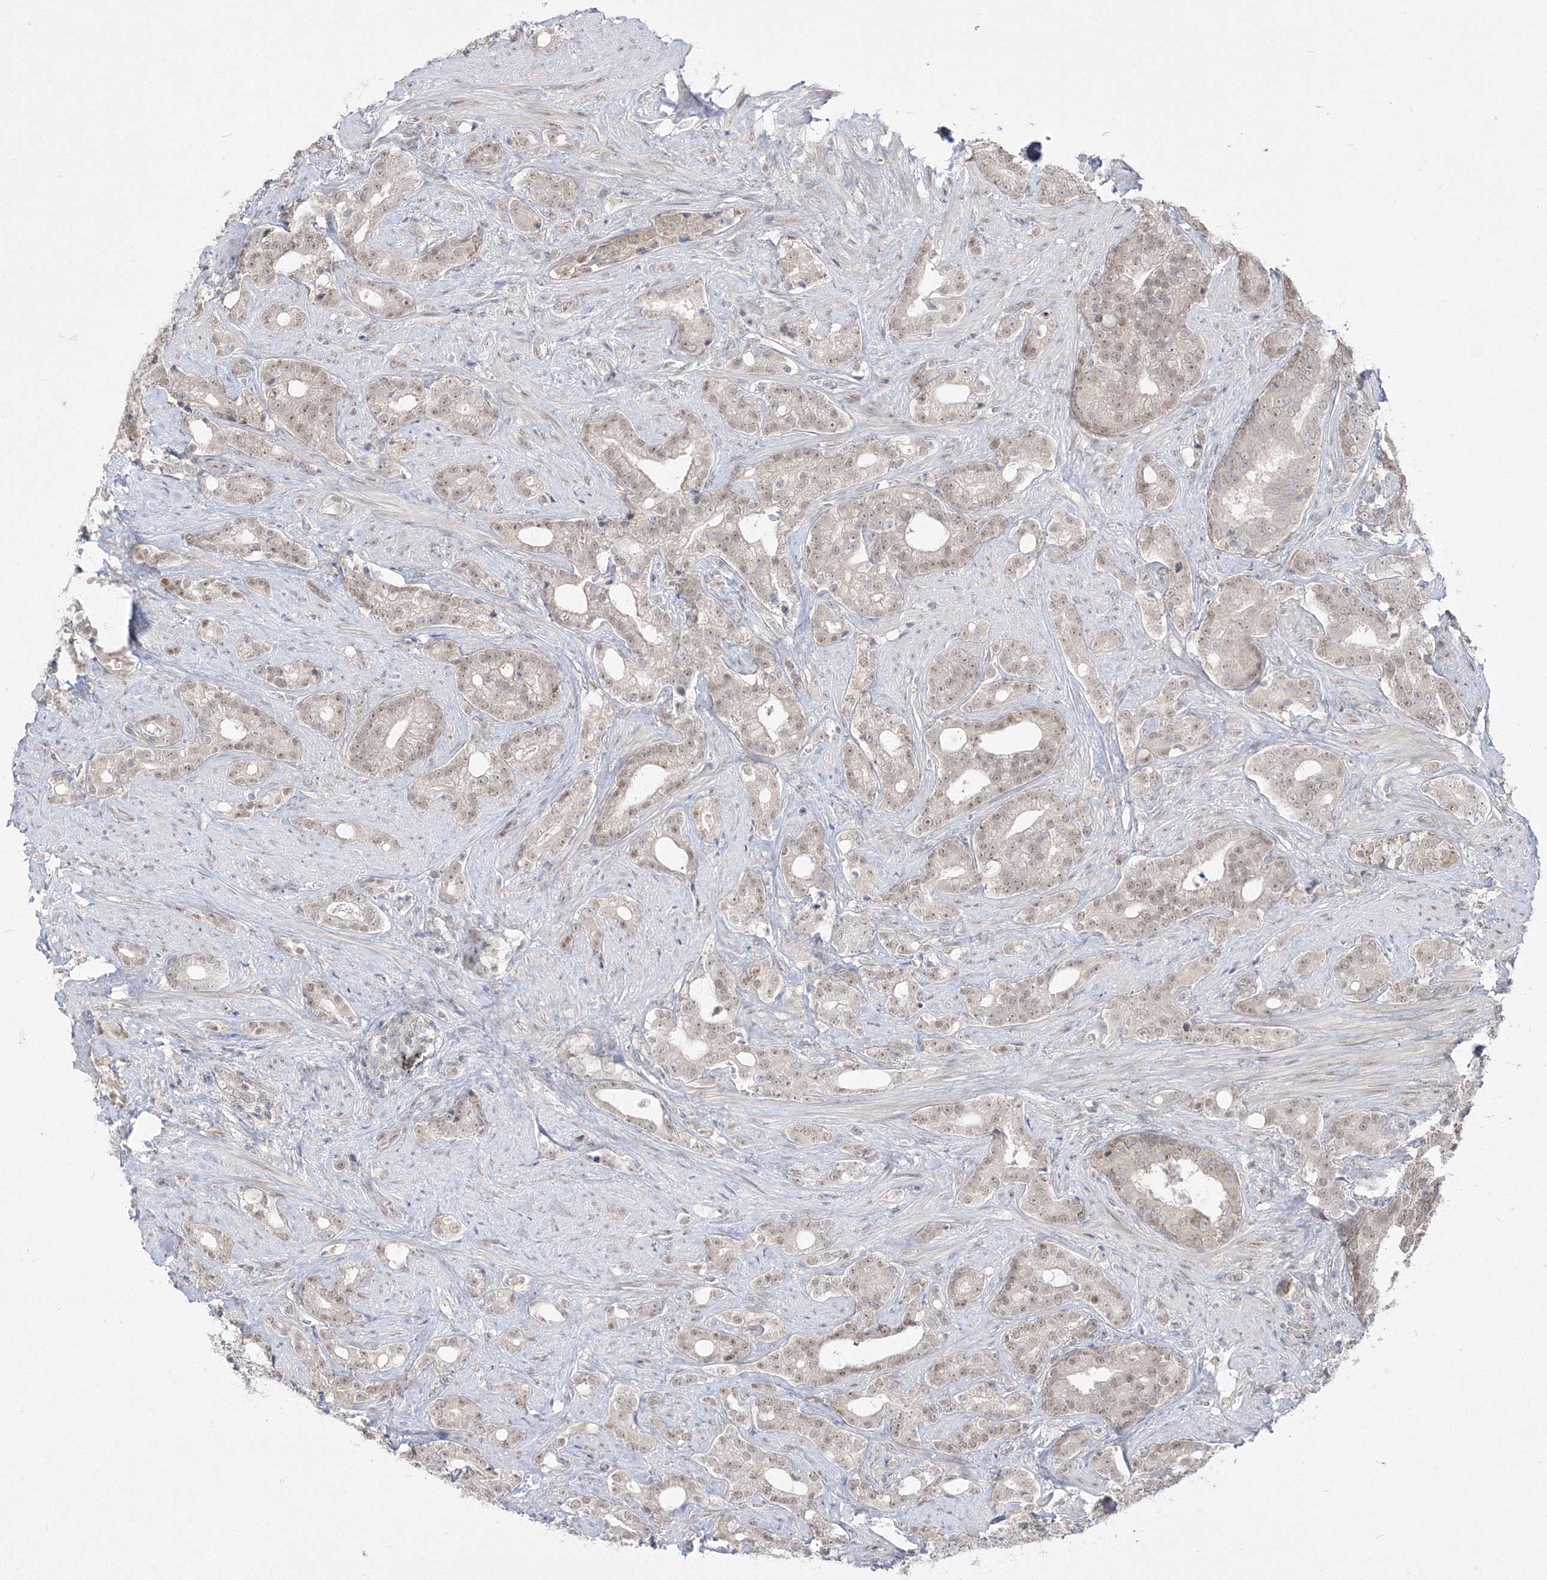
{"staining": {"intensity": "weak", "quantity": "25%-75%", "location": "nuclear"}, "tissue": "prostate cancer", "cell_type": "Tumor cells", "image_type": "cancer", "snomed": [{"axis": "morphology", "description": "Adenocarcinoma, High grade"}, {"axis": "topography", "description": "Prostate and seminal vesicle, NOS"}], "caption": "A brown stain labels weak nuclear positivity of a protein in human prostate cancer tumor cells. The staining was performed using DAB (3,3'-diaminobenzidine), with brown indicating positive protein expression. Nuclei are stained blue with hematoxylin.", "gene": "COPS4", "patient": {"sex": "male", "age": 67}}